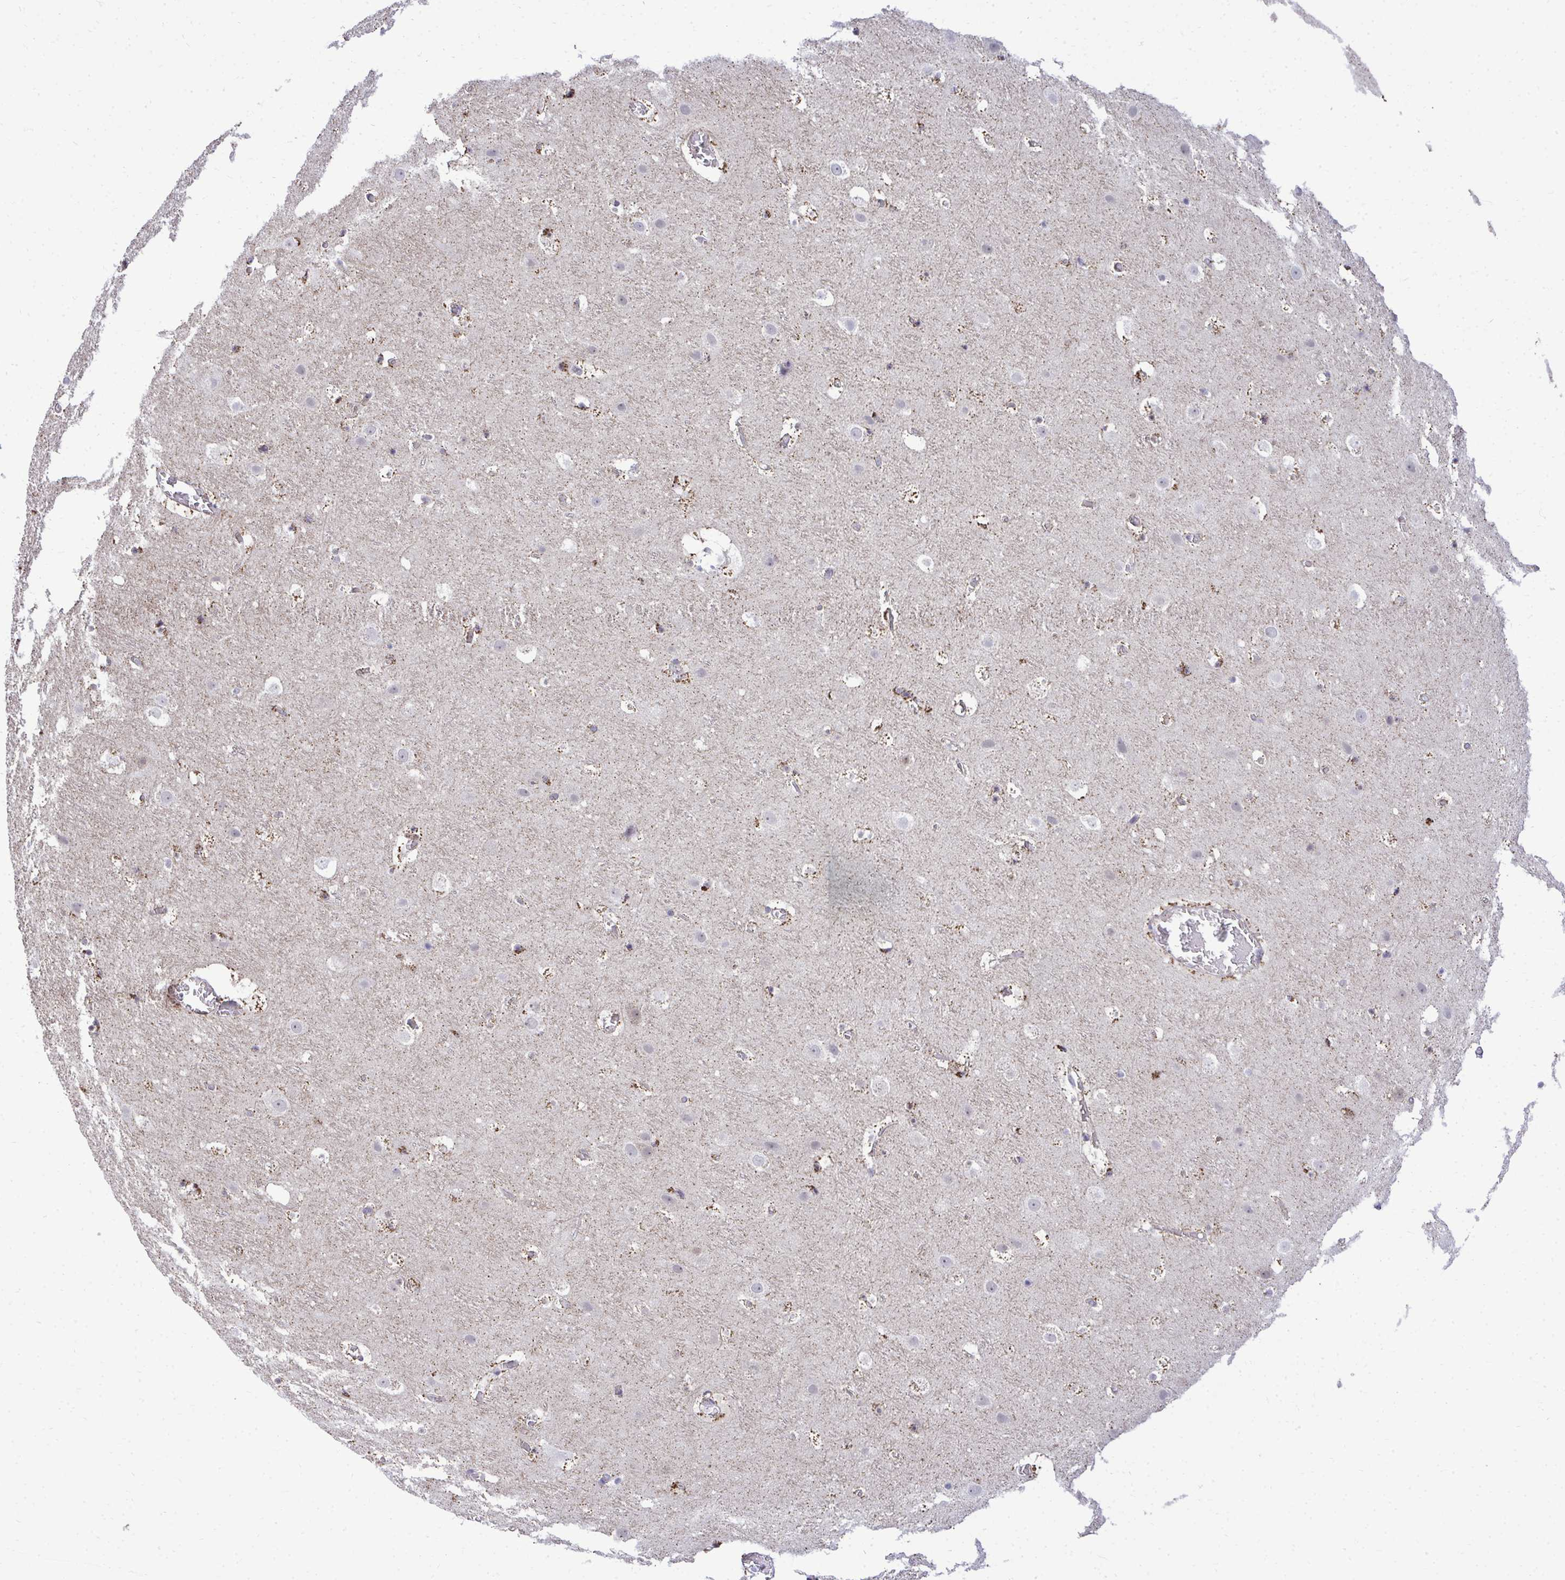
{"staining": {"intensity": "negative", "quantity": "none", "location": "none"}, "tissue": "cerebral cortex", "cell_type": "Endothelial cells", "image_type": "normal", "snomed": [{"axis": "morphology", "description": "Normal tissue, NOS"}, {"axis": "topography", "description": "Cerebral cortex"}], "caption": "Immunohistochemical staining of normal human cerebral cortex exhibits no significant expression in endothelial cells.", "gene": "XAF1", "patient": {"sex": "female", "age": 42}}